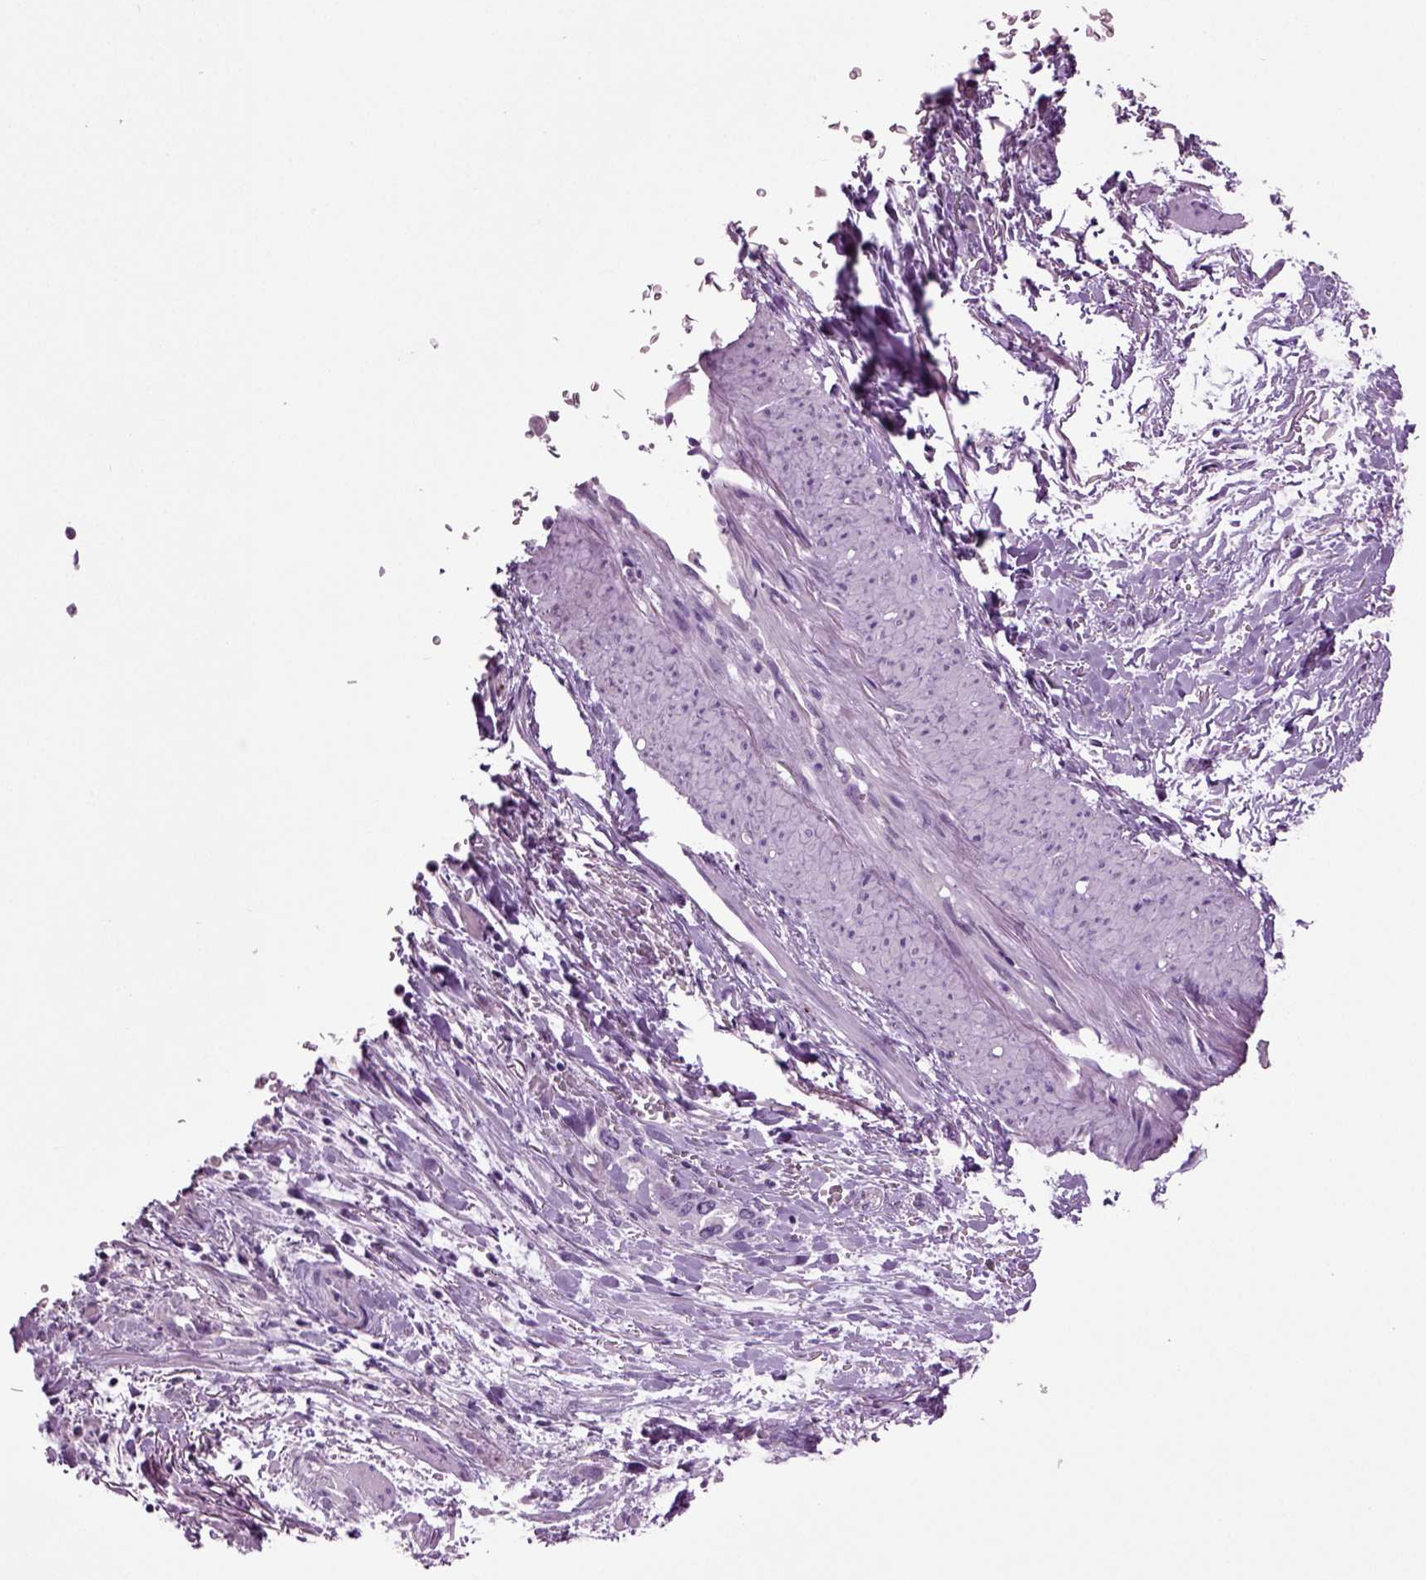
{"staining": {"intensity": "negative", "quantity": "none", "location": "none"}, "tissue": "stomach cancer", "cell_type": "Tumor cells", "image_type": "cancer", "snomed": [{"axis": "morphology", "description": "Normal tissue, NOS"}, {"axis": "morphology", "description": "Adenocarcinoma, NOS"}, {"axis": "topography", "description": "Esophagus"}, {"axis": "topography", "description": "Stomach, upper"}], "caption": "The photomicrograph displays no significant positivity in tumor cells of stomach cancer.", "gene": "SLC17A6", "patient": {"sex": "male", "age": 74}}